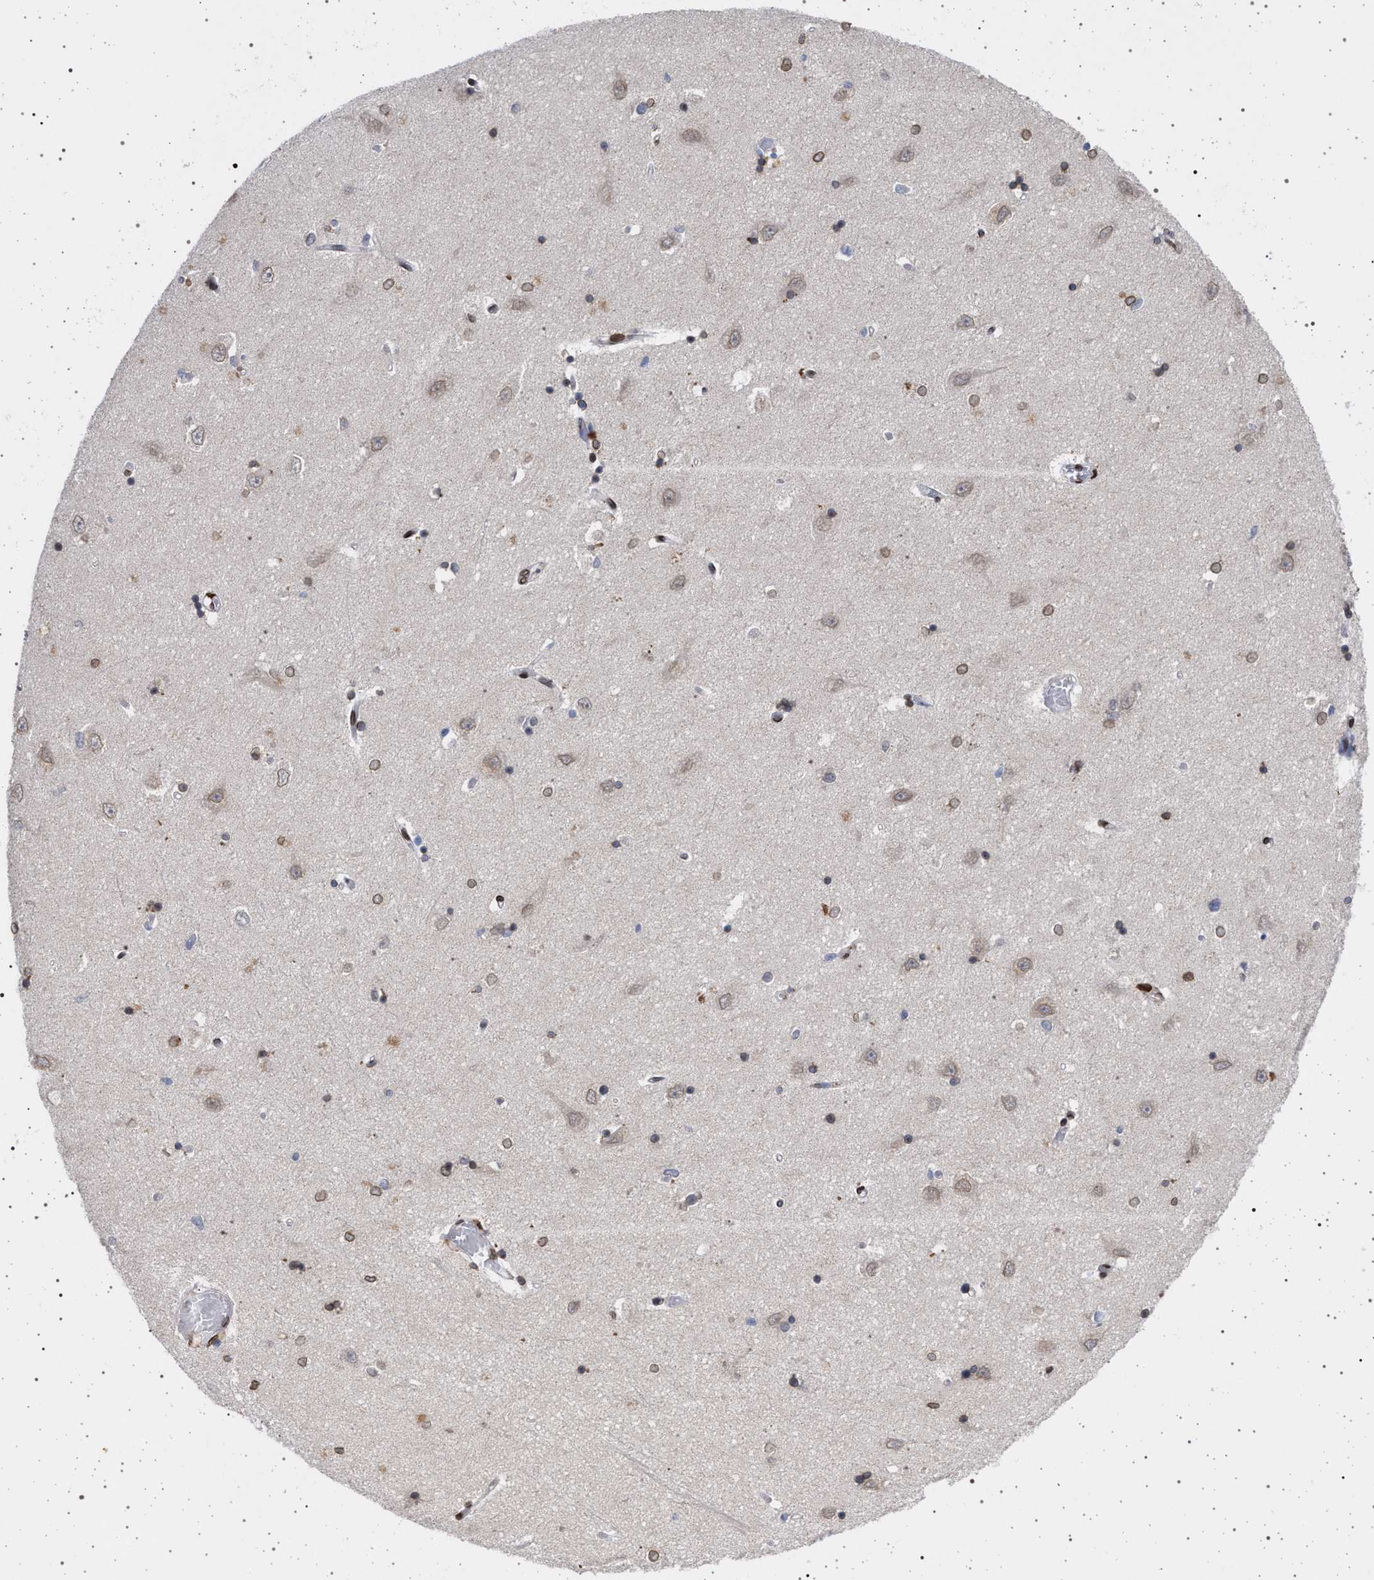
{"staining": {"intensity": "weak", "quantity": "25%-75%", "location": "cytoplasmic/membranous,nuclear"}, "tissue": "hippocampus", "cell_type": "Glial cells", "image_type": "normal", "snomed": [{"axis": "morphology", "description": "Normal tissue, NOS"}, {"axis": "topography", "description": "Hippocampus"}], "caption": "This is a micrograph of immunohistochemistry (IHC) staining of unremarkable hippocampus, which shows weak positivity in the cytoplasmic/membranous,nuclear of glial cells.", "gene": "ING2", "patient": {"sex": "male", "age": 45}}